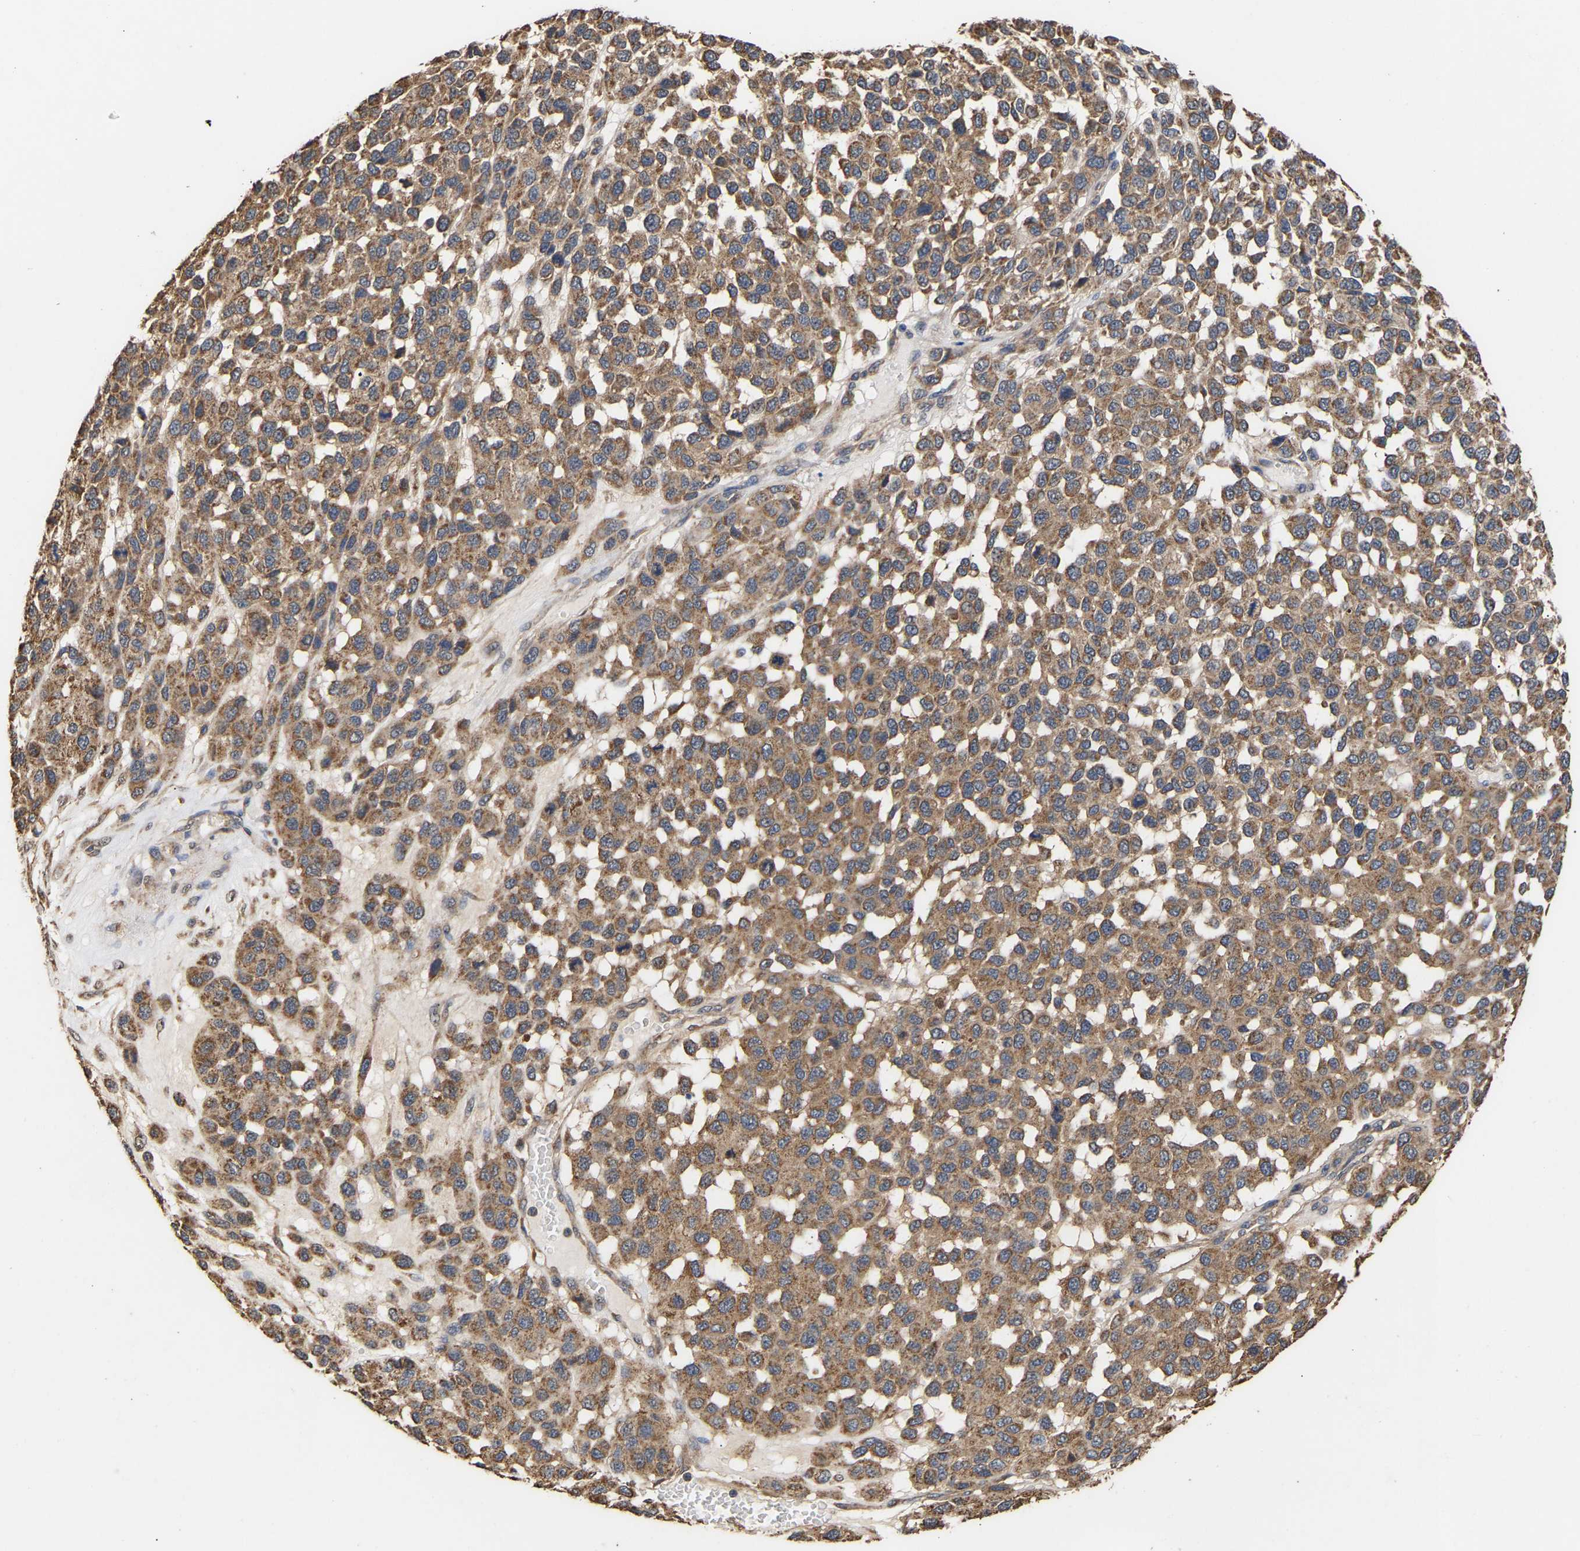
{"staining": {"intensity": "moderate", "quantity": ">75%", "location": "cytoplasmic/membranous"}, "tissue": "melanoma", "cell_type": "Tumor cells", "image_type": "cancer", "snomed": [{"axis": "morphology", "description": "Malignant melanoma, NOS"}, {"axis": "topography", "description": "Skin"}], "caption": "Tumor cells demonstrate moderate cytoplasmic/membranous positivity in approximately >75% of cells in malignant melanoma.", "gene": "ZNF26", "patient": {"sex": "male", "age": 62}}